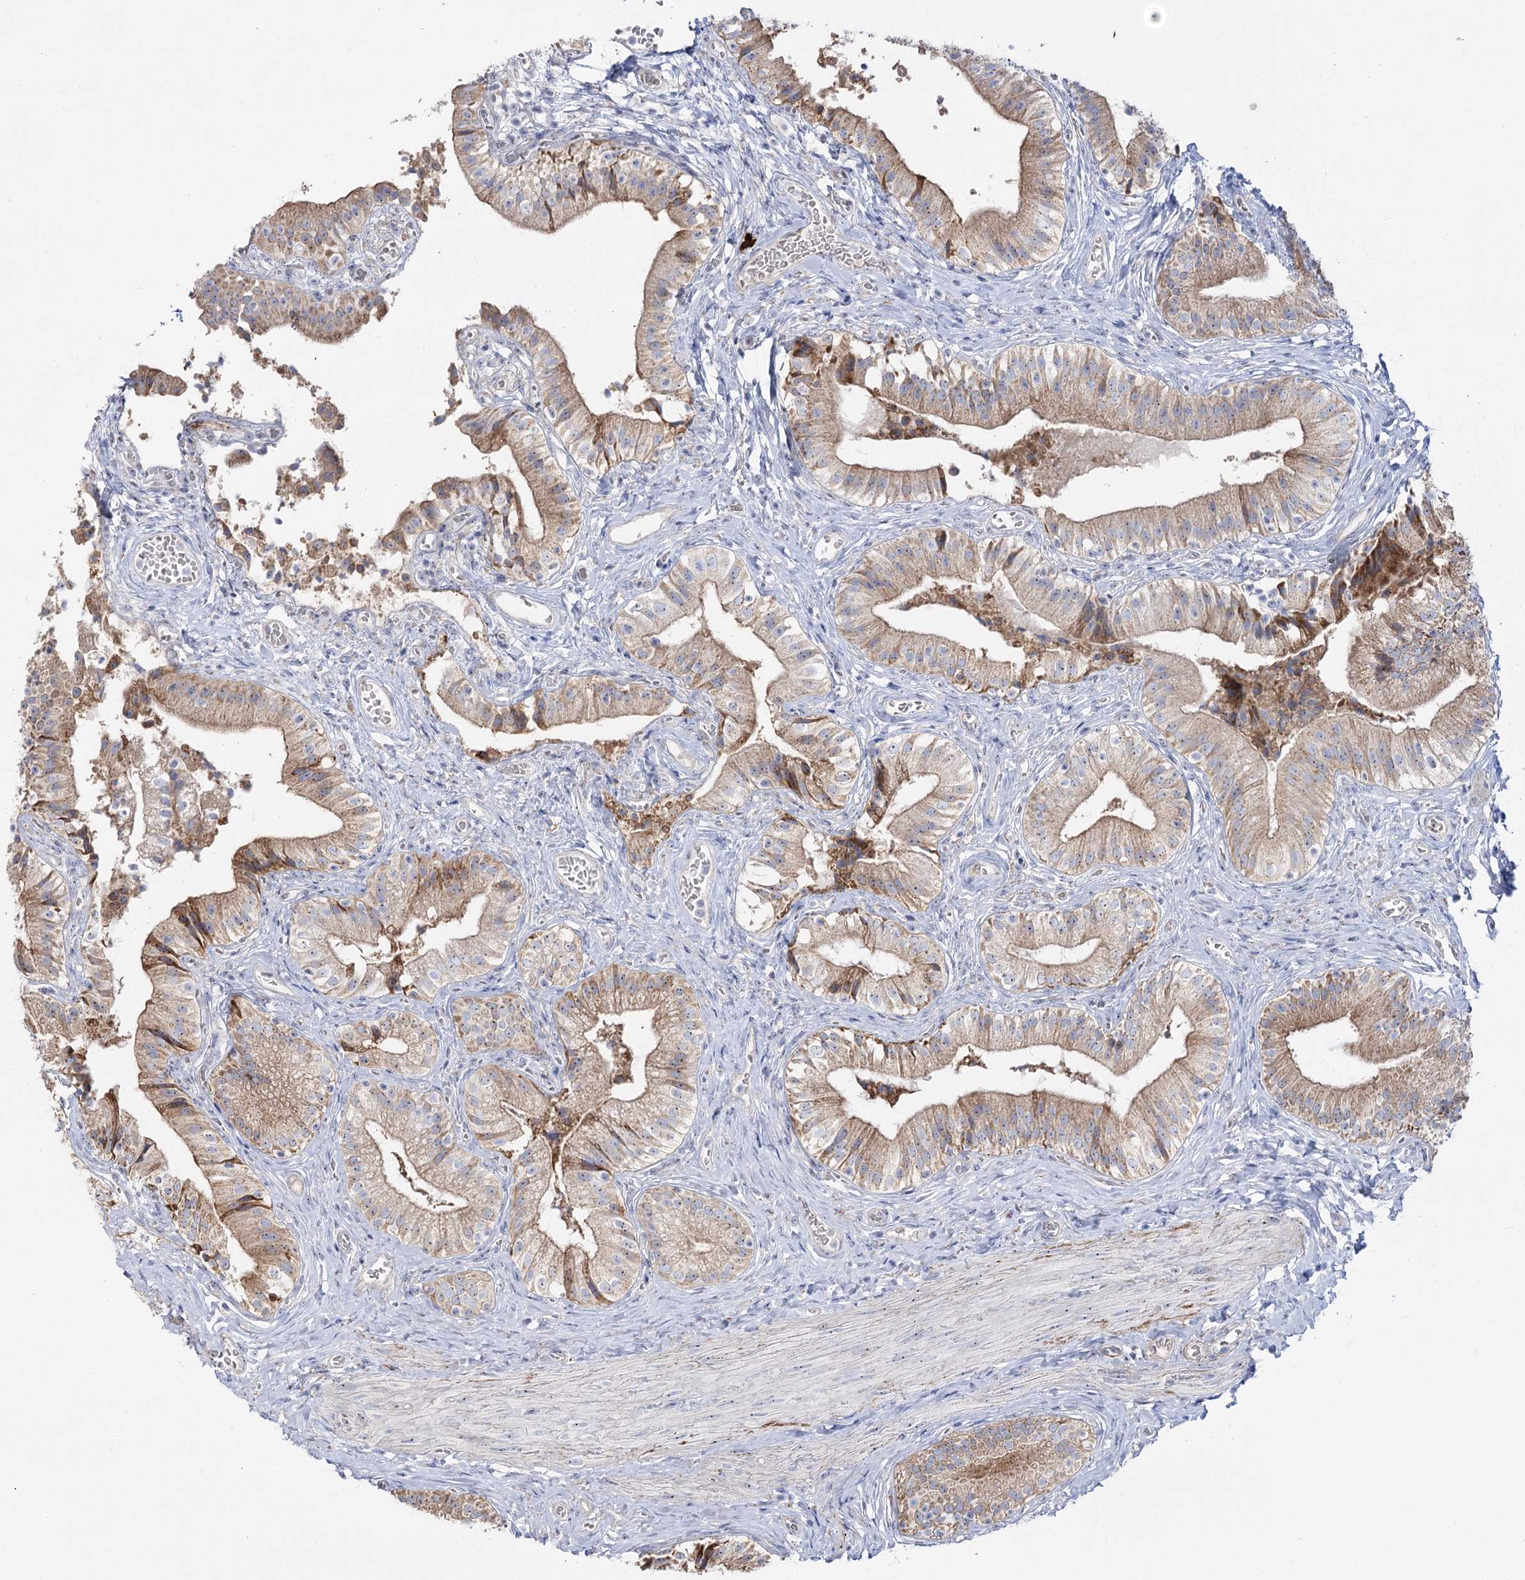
{"staining": {"intensity": "moderate", "quantity": ">75%", "location": "cytoplasmic/membranous,nuclear"}, "tissue": "gallbladder", "cell_type": "Glandular cells", "image_type": "normal", "snomed": [{"axis": "morphology", "description": "Normal tissue, NOS"}, {"axis": "topography", "description": "Gallbladder"}], "caption": "Immunohistochemical staining of normal gallbladder displays >75% levels of moderate cytoplasmic/membranous,nuclear protein staining in approximately >75% of glandular cells.", "gene": "SUOX", "patient": {"sex": "female", "age": 47}}